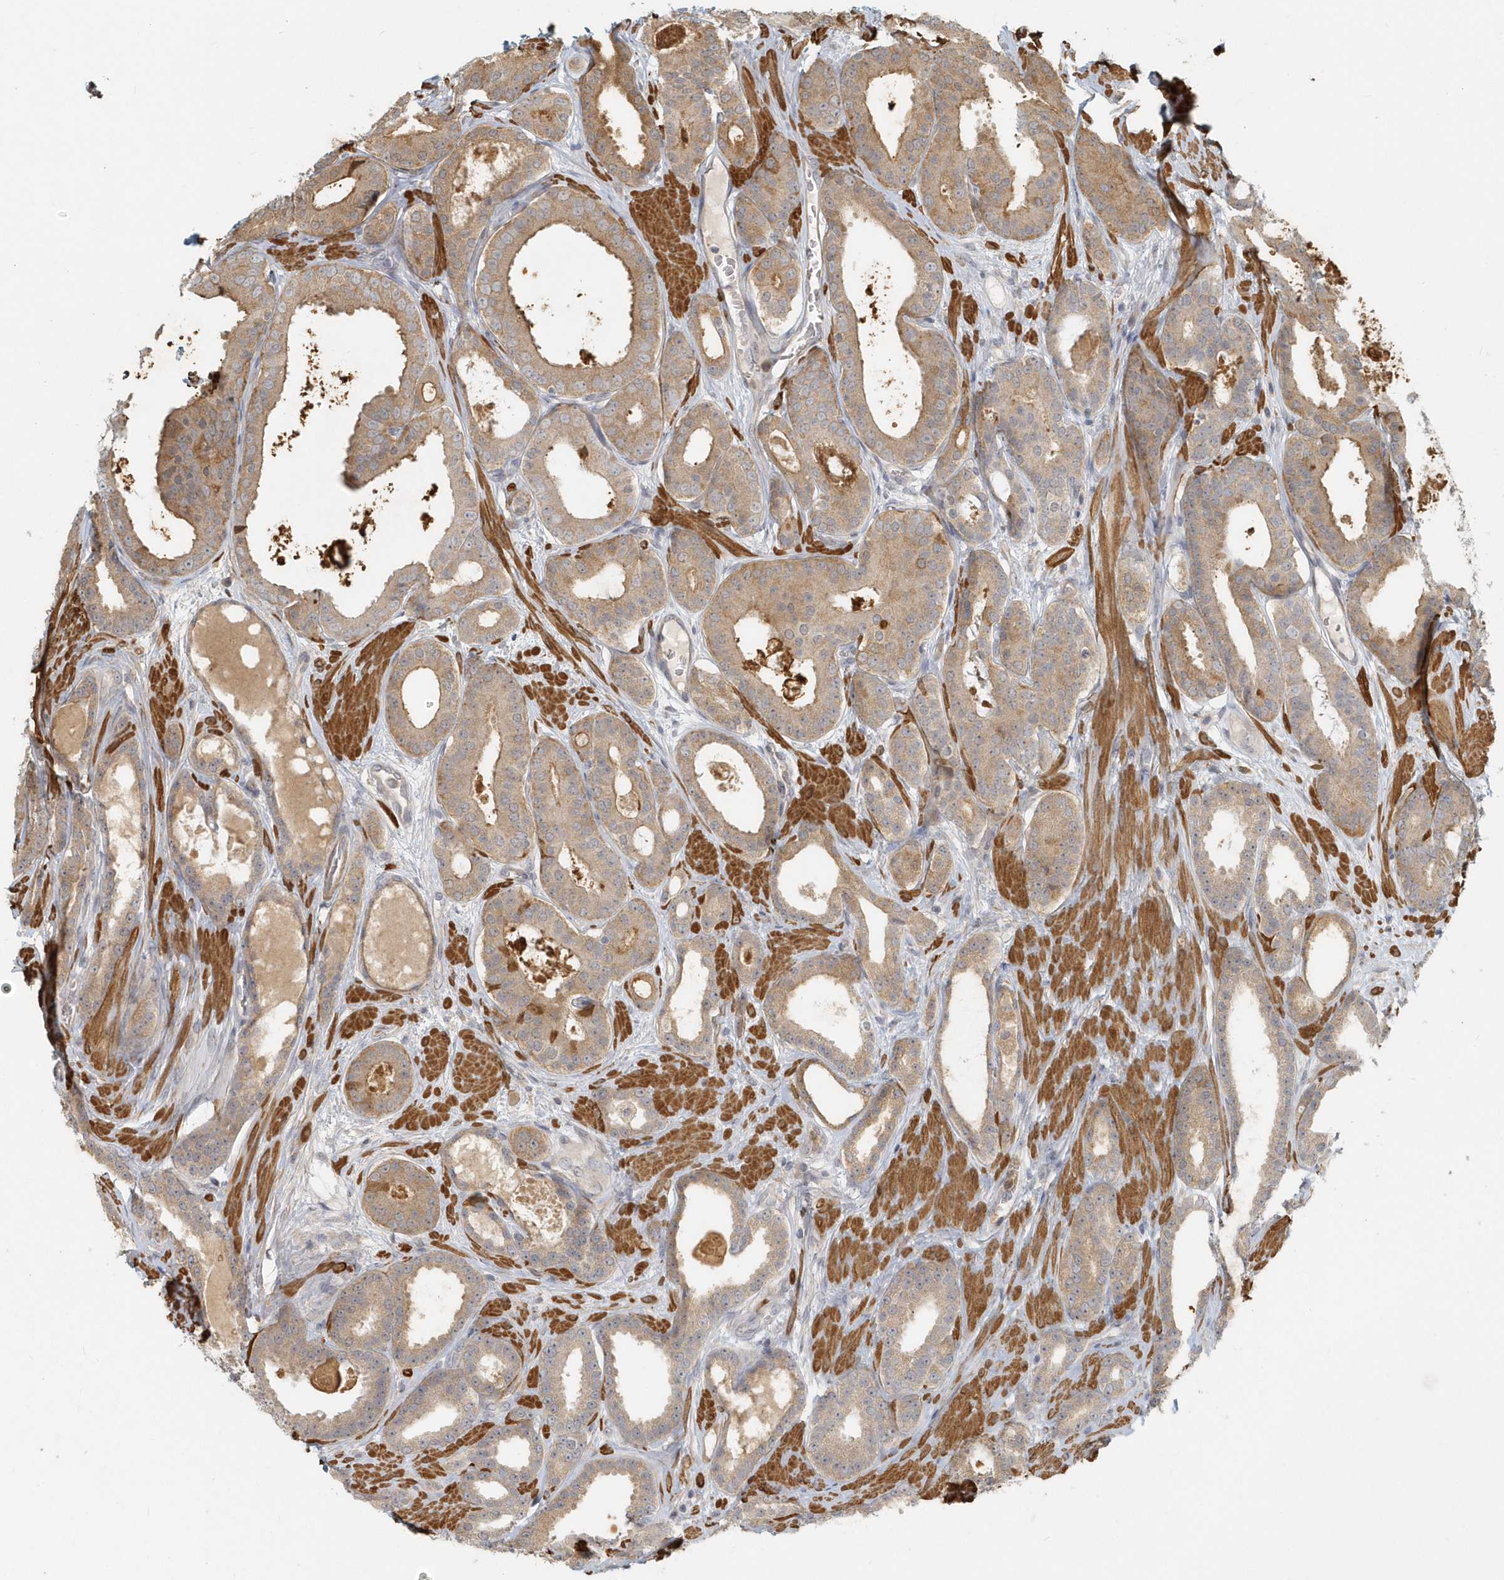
{"staining": {"intensity": "moderate", "quantity": ">75%", "location": "cytoplasmic/membranous"}, "tissue": "prostate cancer", "cell_type": "Tumor cells", "image_type": "cancer", "snomed": [{"axis": "morphology", "description": "Adenocarcinoma, High grade"}, {"axis": "topography", "description": "Prostate"}], "caption": "A histopathology image of prostate adenocarcinoma (high-grade) stained for a protein demonstrates moderate cytoplasmic/membranous brown staining in tumor cells.", "gene": "NAPB", "patient": {"sex": "male", "age": 60}}